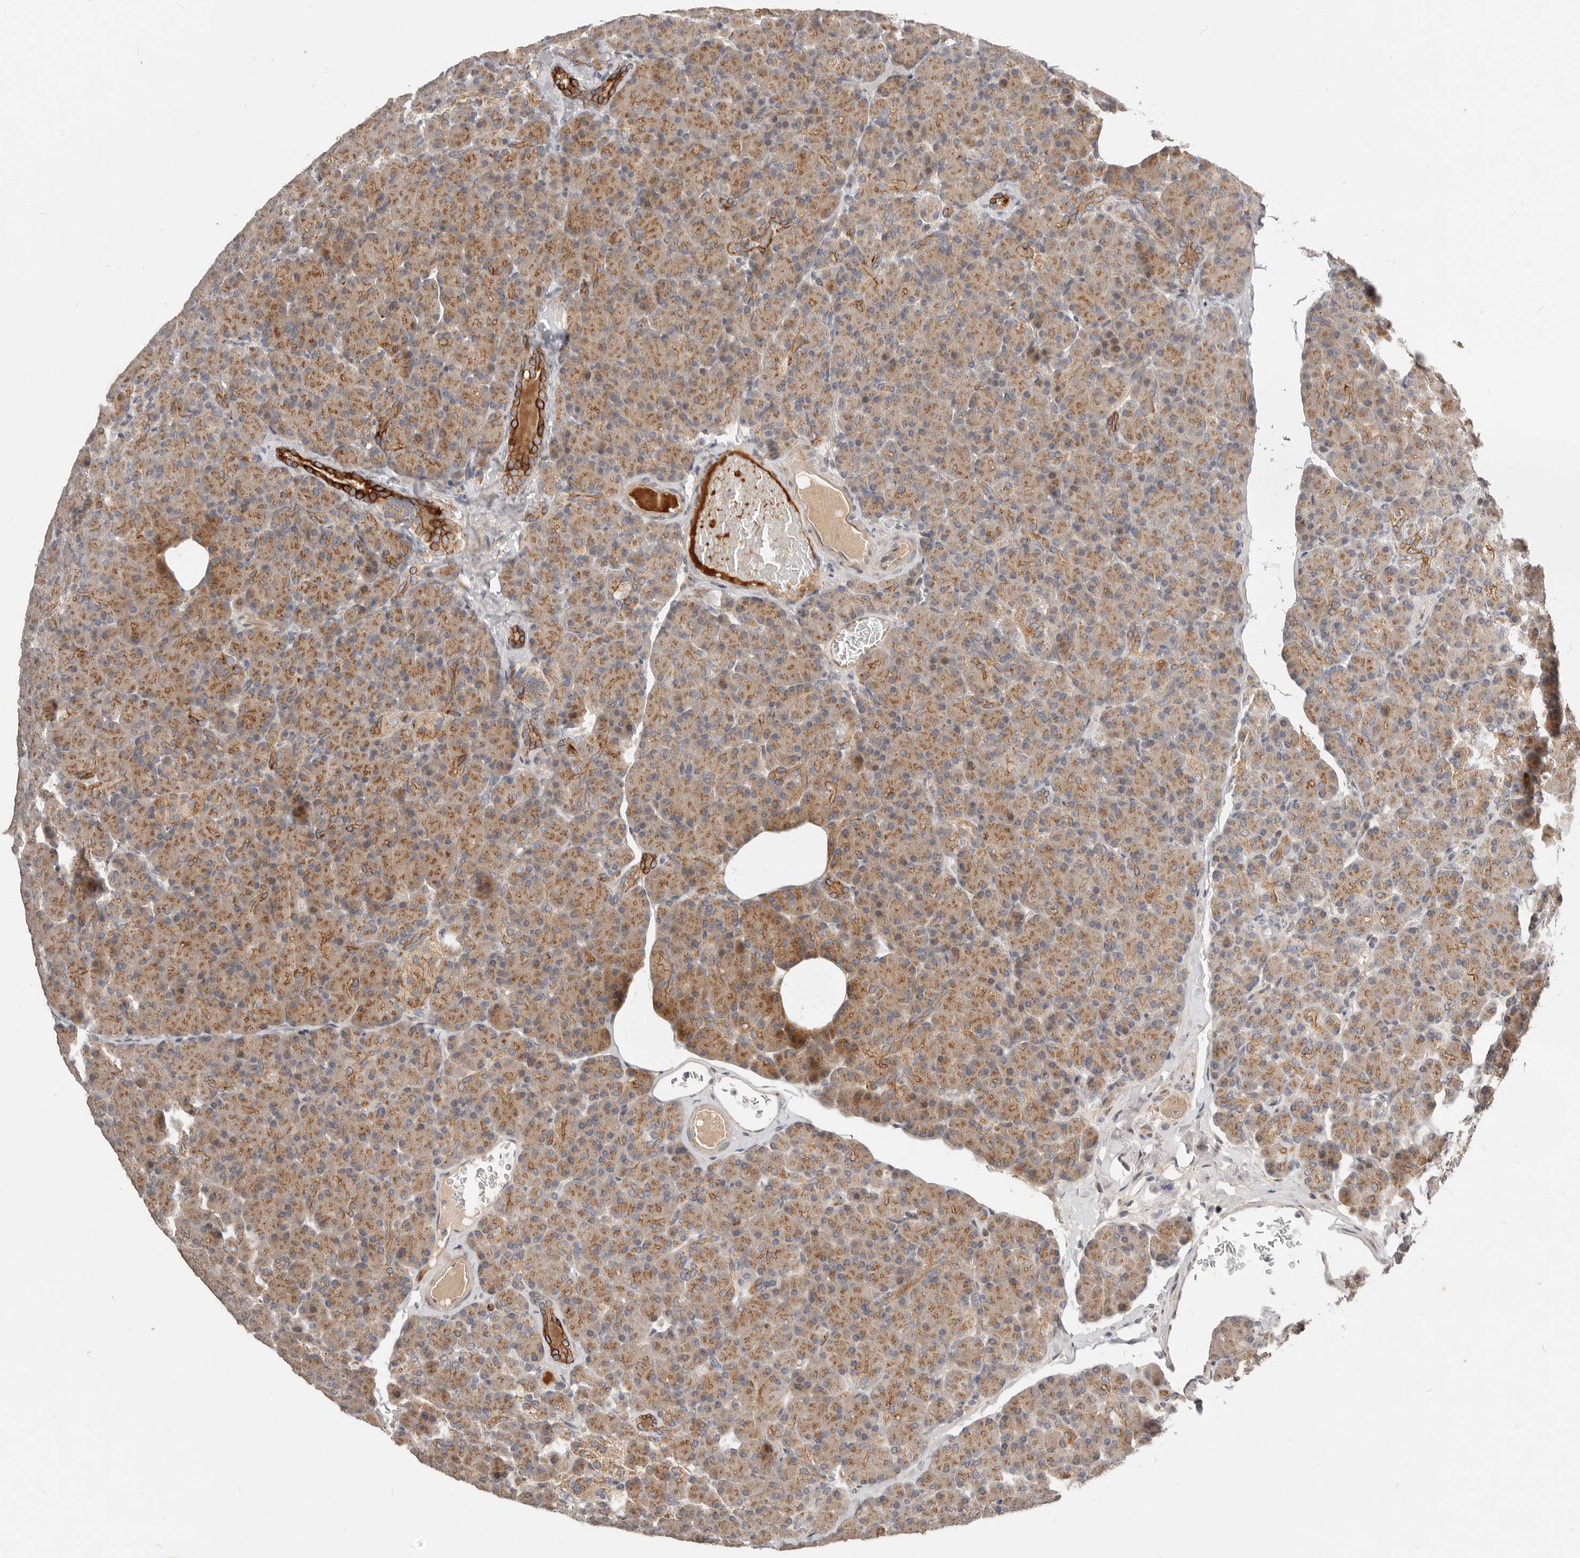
{"staining": {"intensity": "moderate", "quantity": ">75%", "location": "cytoplasmic/membranous"}, "tissue": "pancreas", "cell_type": "Exocrine glandular cells", "image_type": "normal", "snomed": [{"axis": "morphology", "description": "Normal tissue, NOS"}, {"axis": "topography", "description": "Pancreas"}], "caption": "DAB immunohistochemical staining of normal human pancreas displays moderate cytoplasmic/membranous protein positivity in approximately >75% of exocrine glandular cells. Using DAB (brown) and hematoxylin (blue) stains, captured at high magnification using brightfield microscopy.", "gene": "NPY4R2", "patient": {"sex": "female", "age": 43}}